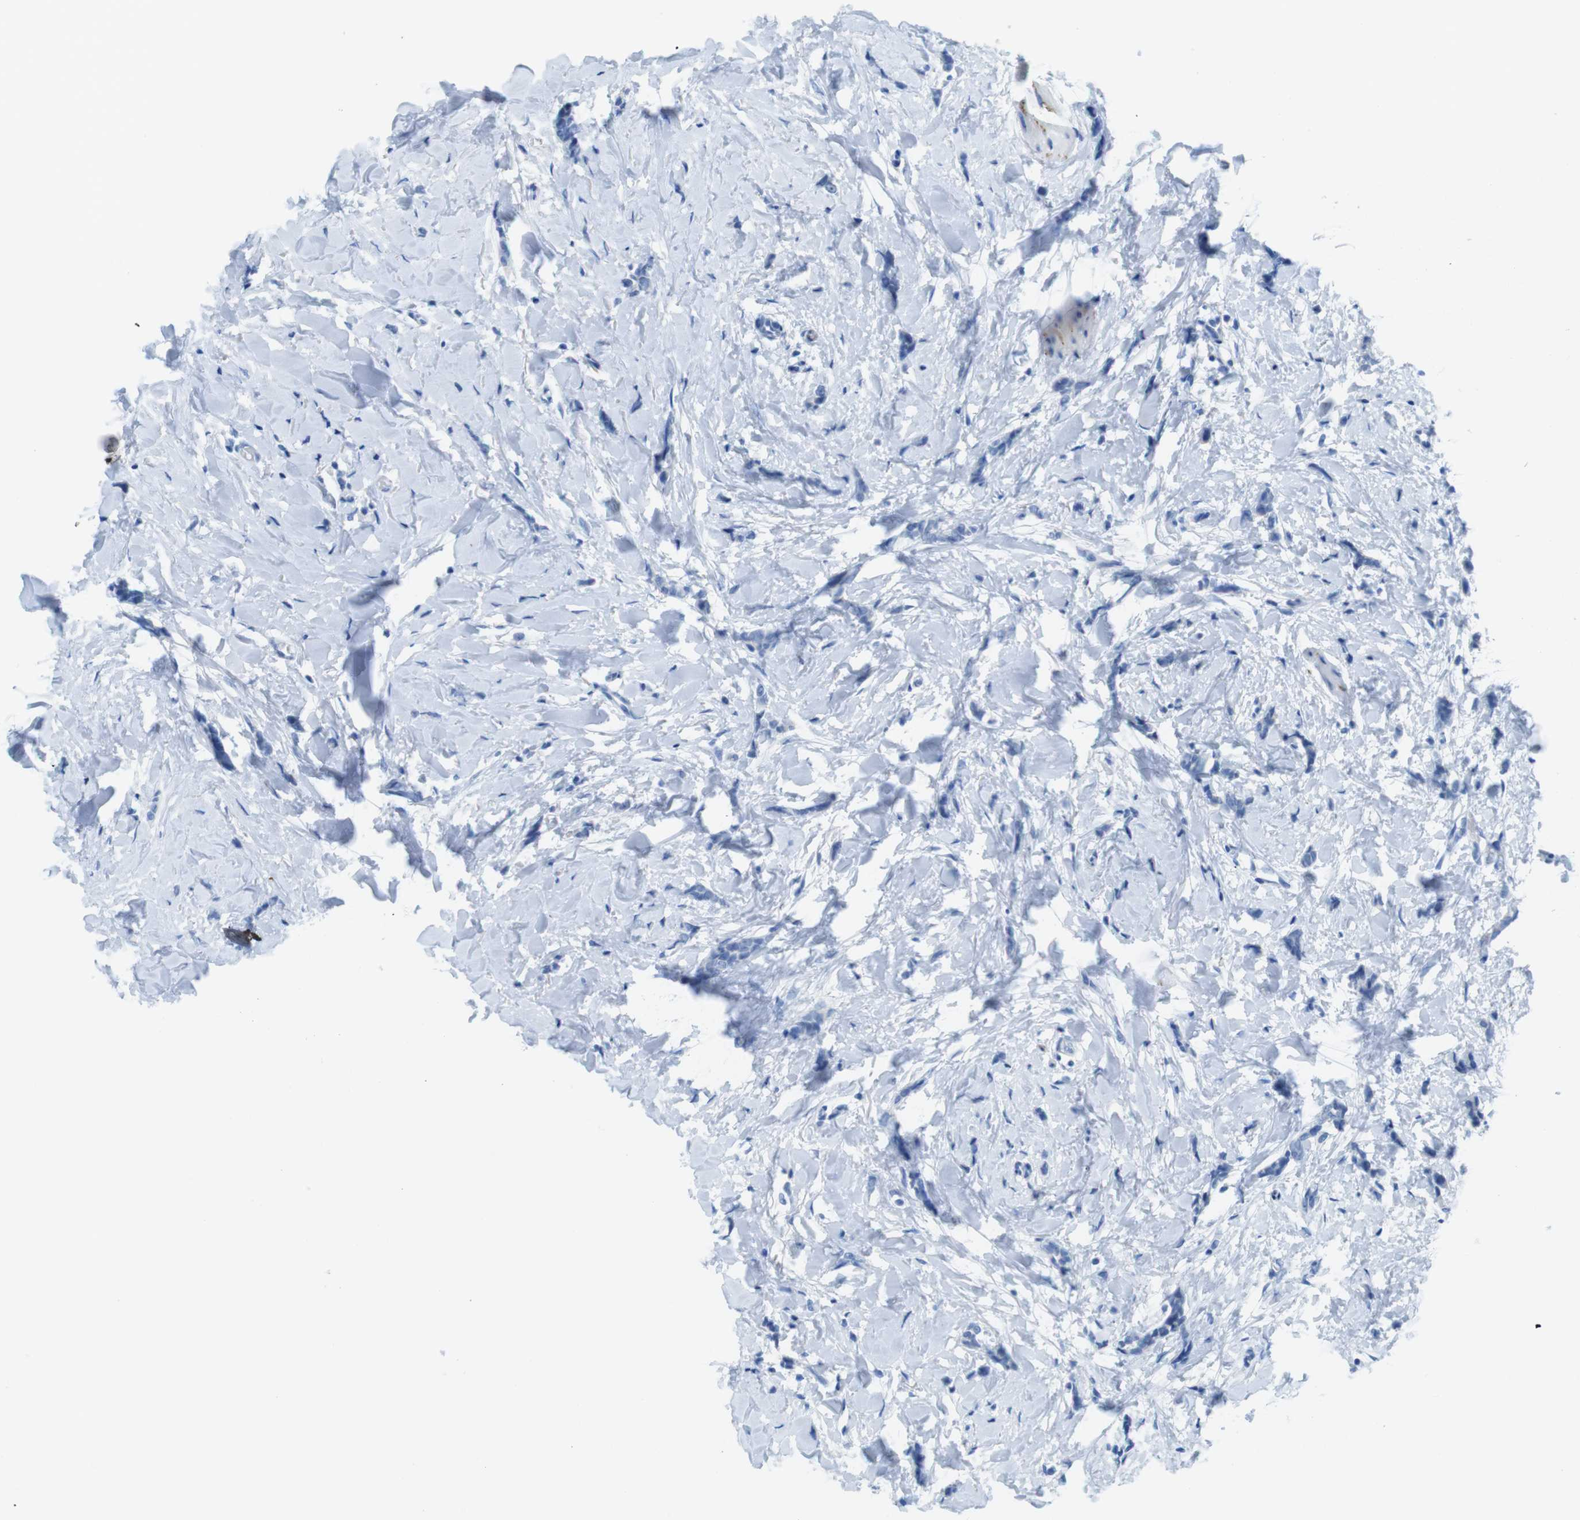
{"staining": {"intensity": "negative", "quantity": "none", "location": "none"}, "tissue": "breast cancer", "cell_type": "Tumor cells", "image_type": "cancer", "snomed": [{"axis": "morphology", "description": "Lobular carcinoma"}, {"axis": "topography", "description": "Skin"}, {"axis": "topography", "description": "Breast"}], "caption": "A micrograph of human lobular carcinoma (breast) is negative for staining in tumor cells.", "gene": "GAP43", "patient": {"sex": "female", "age": 46}}